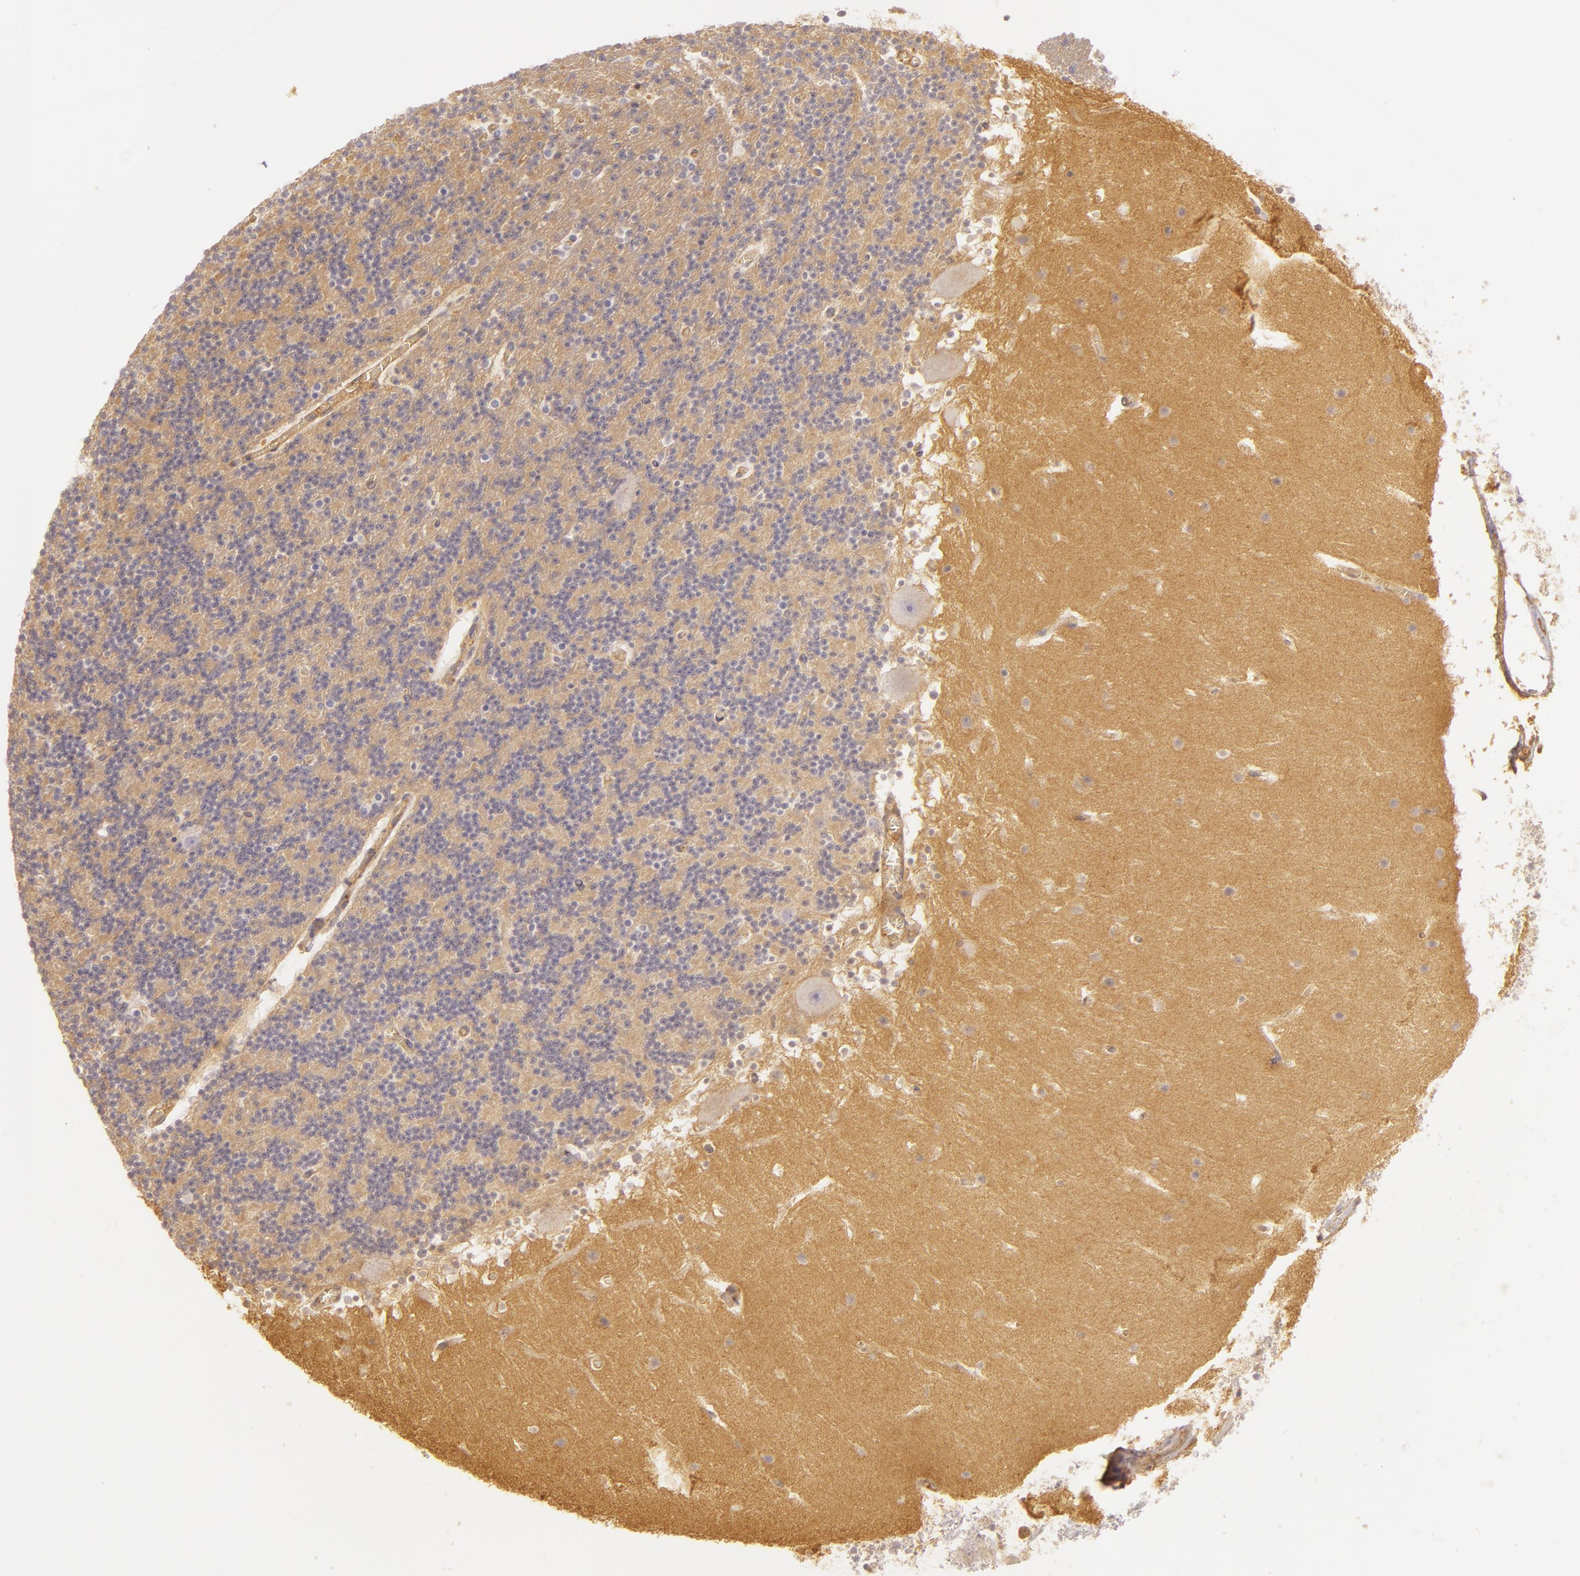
{"staining": {"intensity": "negative", "quantity": "none", "location": "none"}, "tissue": "cerebellum", "cell_type": "Cells in granular layer", "image_type": "normal", "snomed": [{"axis": "morphology", "description": "Normal tissue, NOS"}, {"axis": "topography", "description": "Cerebellum"}], "caption": "Immunohistochemistry photomicrograph of unremarkable human cerebellum stained for a protein (brown), which demonstrates no expression in cells in granular layer.", "gene": "CD59", "patient": {"sex": "male", "age": 45}}